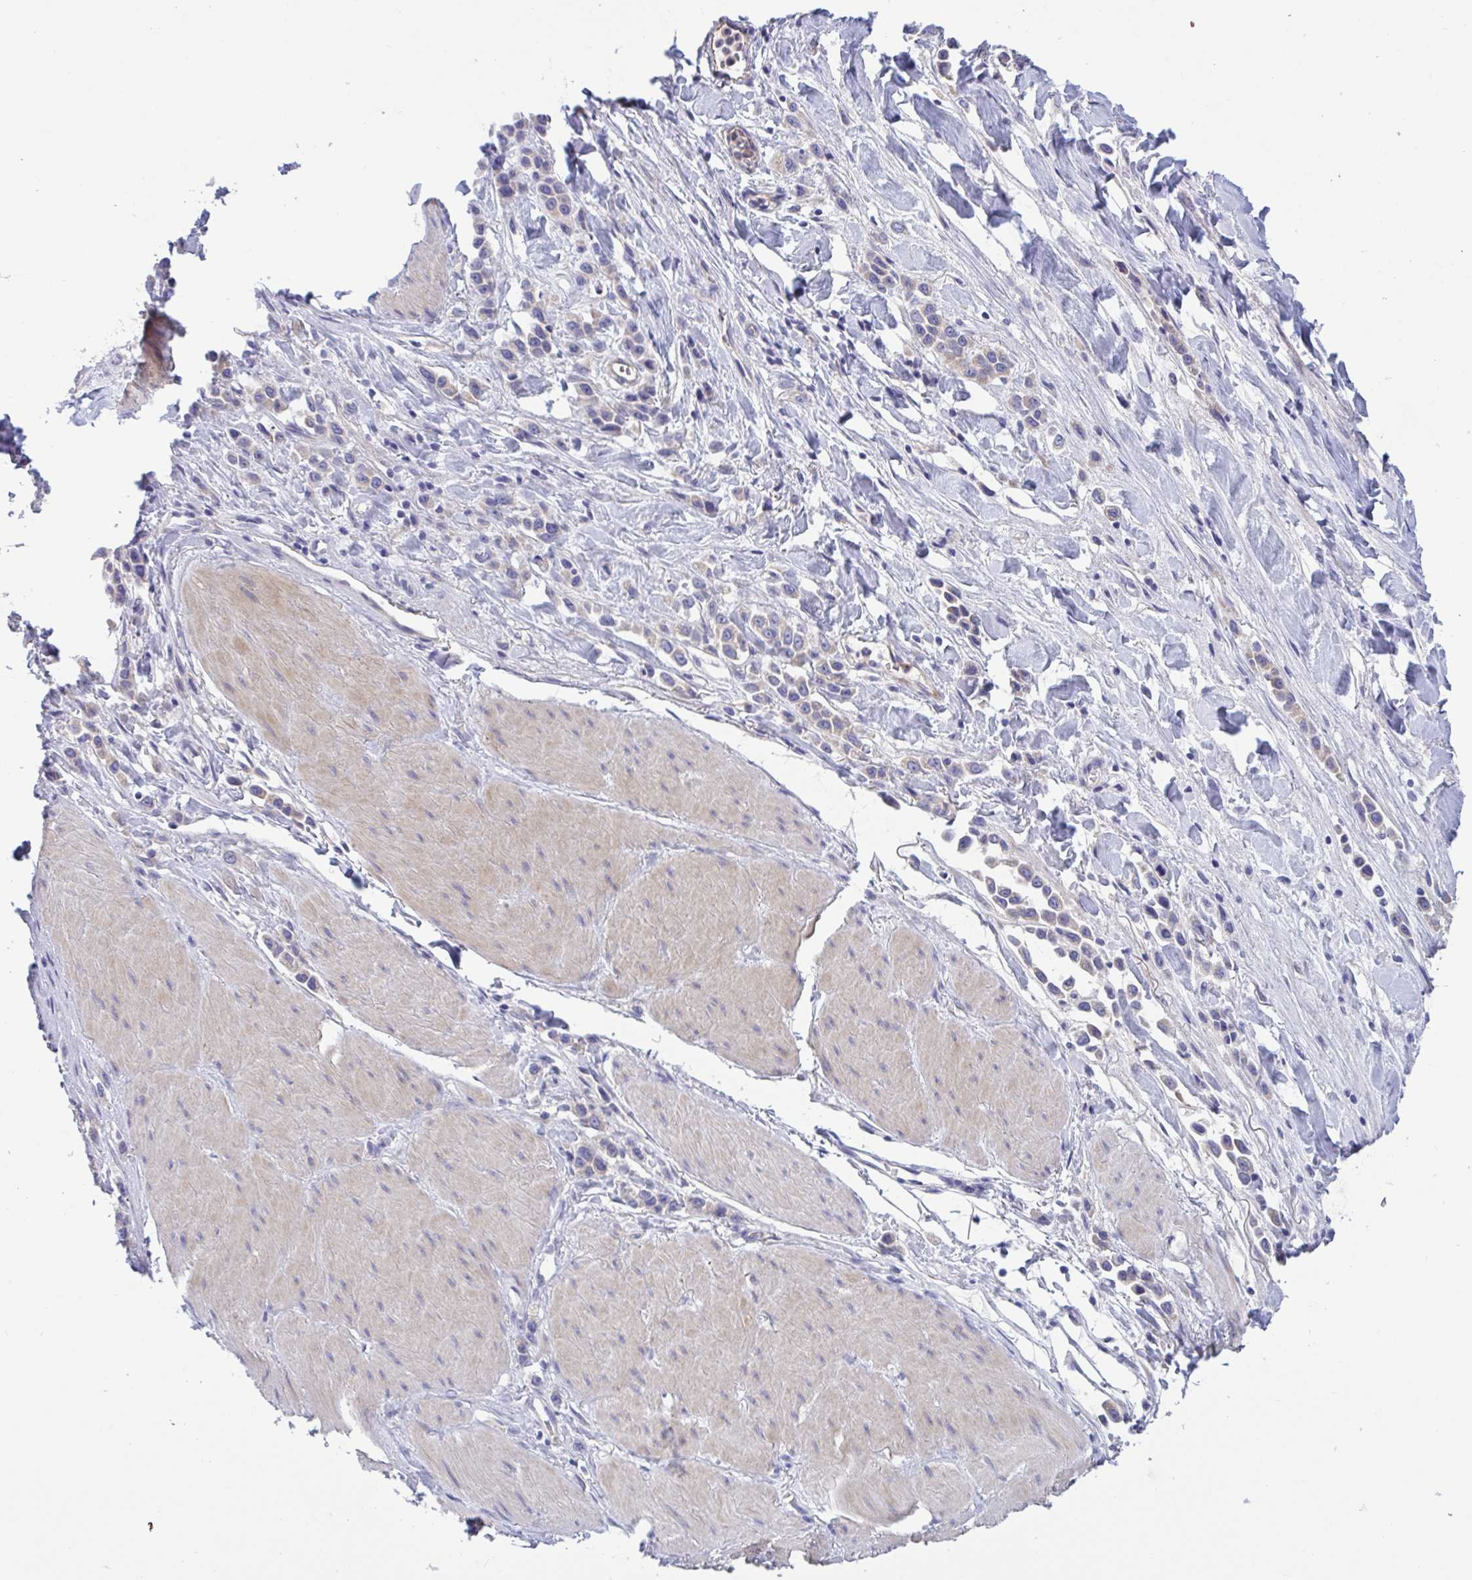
{"staining": {"intensity": "weak", "quantity": "<25%", "location": "cytoplasmic/membranous"}, "tissue": "stomach cancer", "cell_type": "Tumor cells", "image_type": "cancer", "snomed": [{"axis": "morphology", "description": "Adenocarcinoma, NOS"}, {"axis": "topography", "description": "Stomach"}], "caption": "Tumor cells show no significant expression in adenocarcinoma (stomach). (Stains: DAB immunohistochemistry with hematoxylin counter stain, Microscopy: brightfield microscopy at high magnification).", "gene": "OXLD1", "patient": {"sex": "male", "age": 47}}